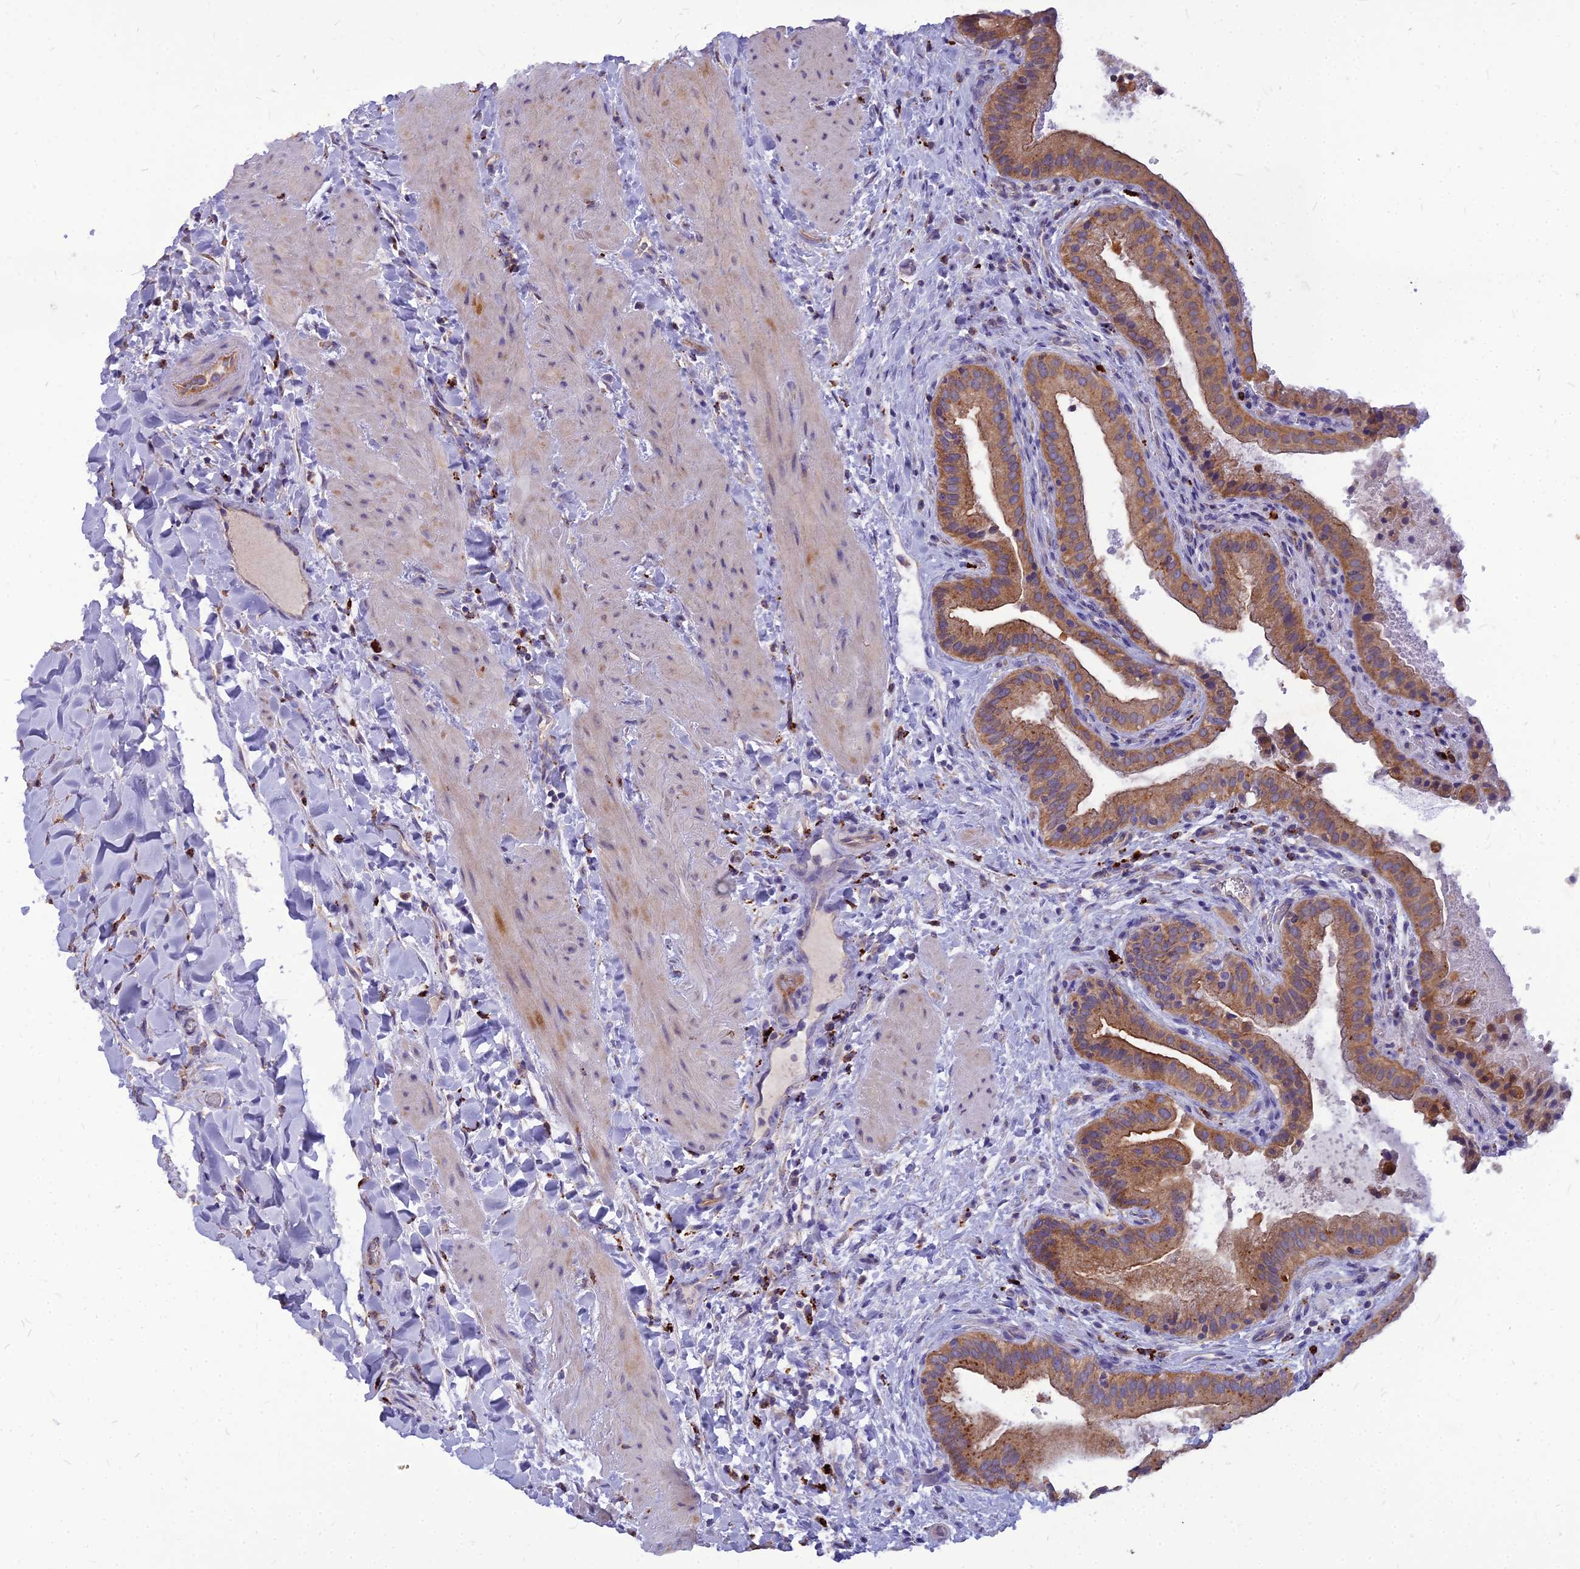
{"staining": {"intensity": "moderate", "quantity": ">75%", "location": "cytoplasmic/membranous"}, "tissue": "gallbladder", "cell_type": "Glandular cells", "image_type": "normal", "snomed": [{"axis": "morphology", "description": "Normal tissue, NOS"}, {"axis": "topography", "description": "Gallbladder"}], "caption": "A photomicrograph of gallbladder stained for a protein exhibits moderate cytoplasmic/membranous brown staining in glandular cells.", "gene": "PCED1B", "patient": {"sex": "male", "age": 24}}